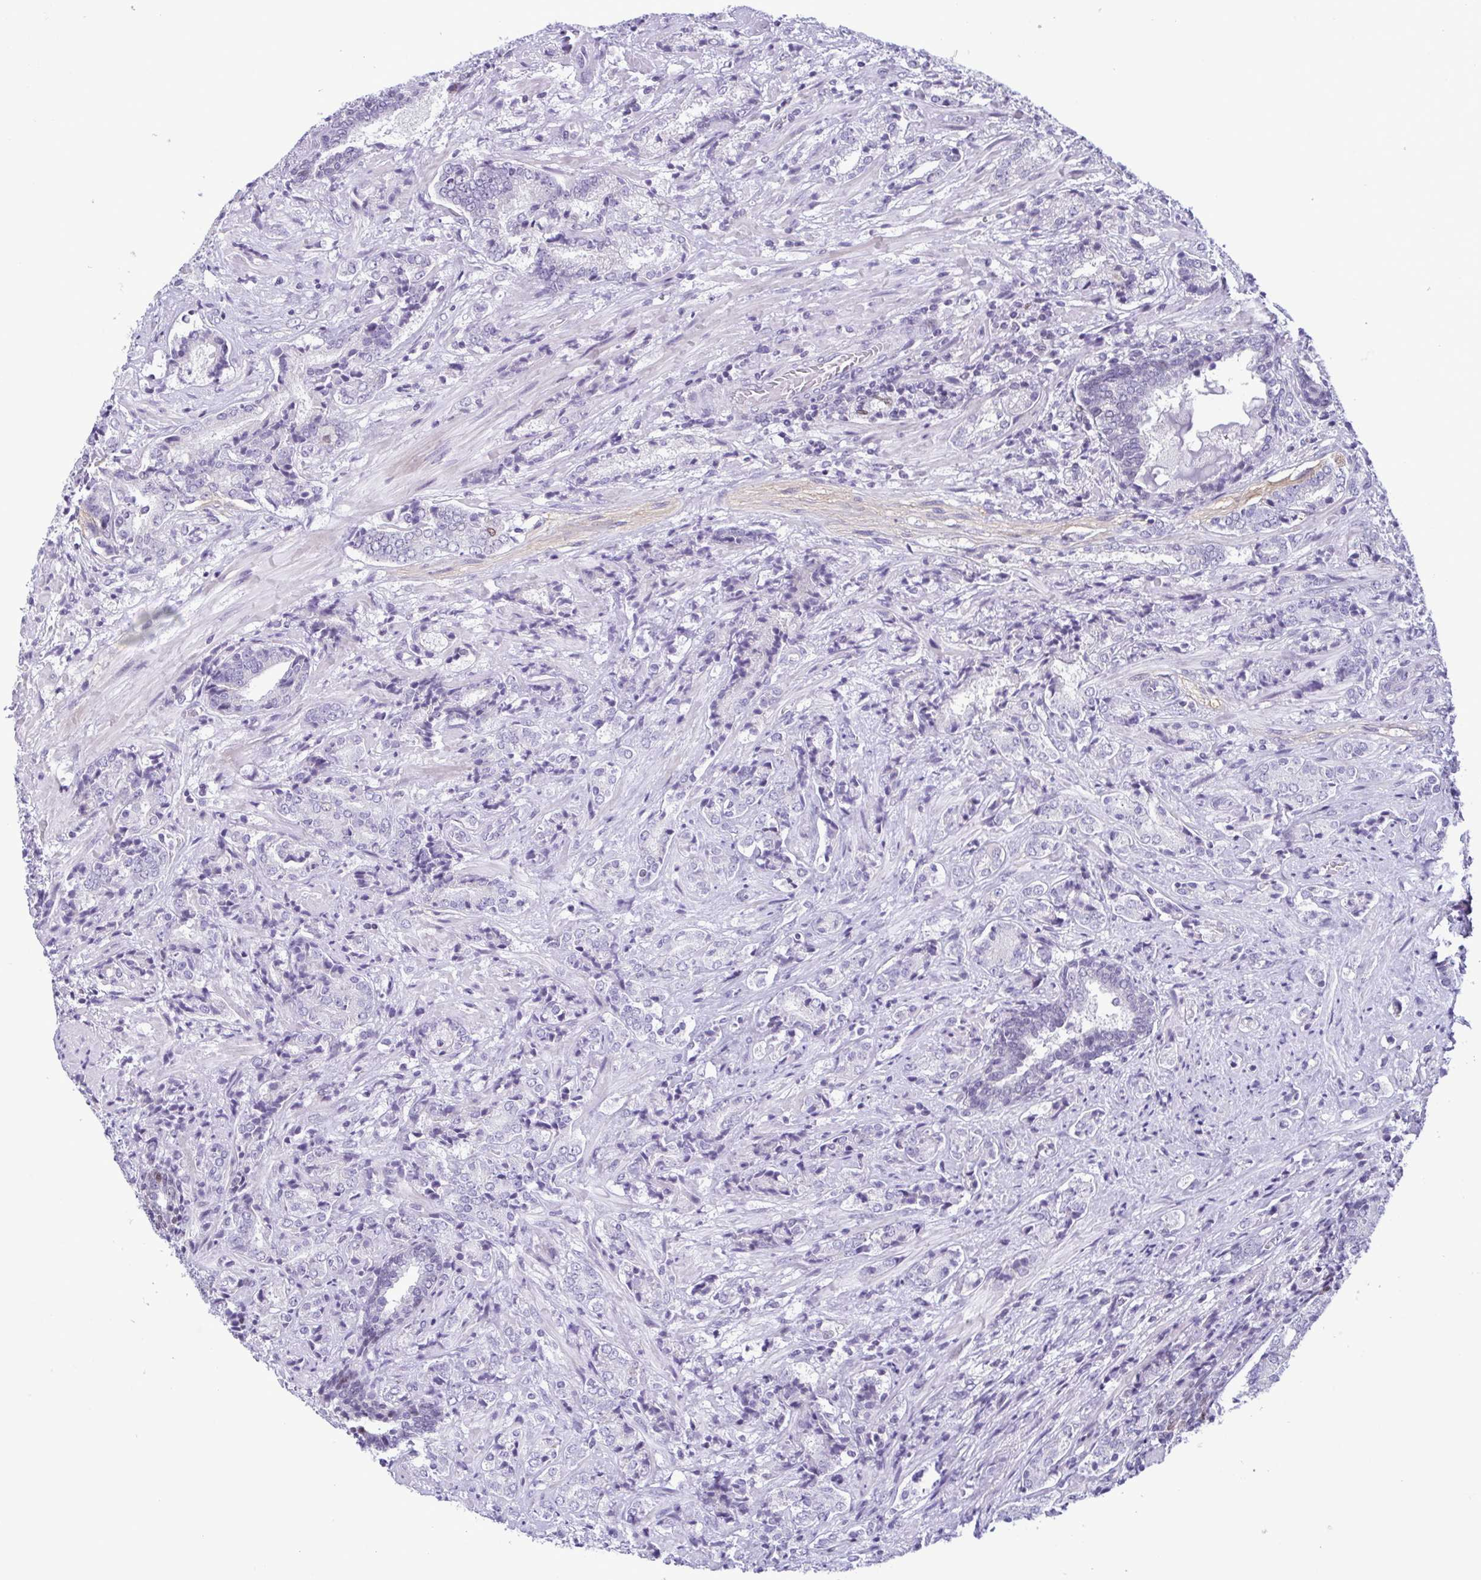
{"staining": {"intensity": "negative", "quantity": "none", "location": "none"}, "tissue": "prostate cancer", "cell_type": "Tumor cells", "image_type": "cancer", "snomed": [{"axis": "morphology", "description": "Adenocarcinoma, High grade"}, {"axis": "topography", "description": "Prostate"}], "caption": "This is an immunohistochemistry photomicrograph of human prostate adenocarcinoma (high-grade). There is no staining in tumor cells.", "gene": "IRF1", "patient": {"sex": "male", "age": 62}}